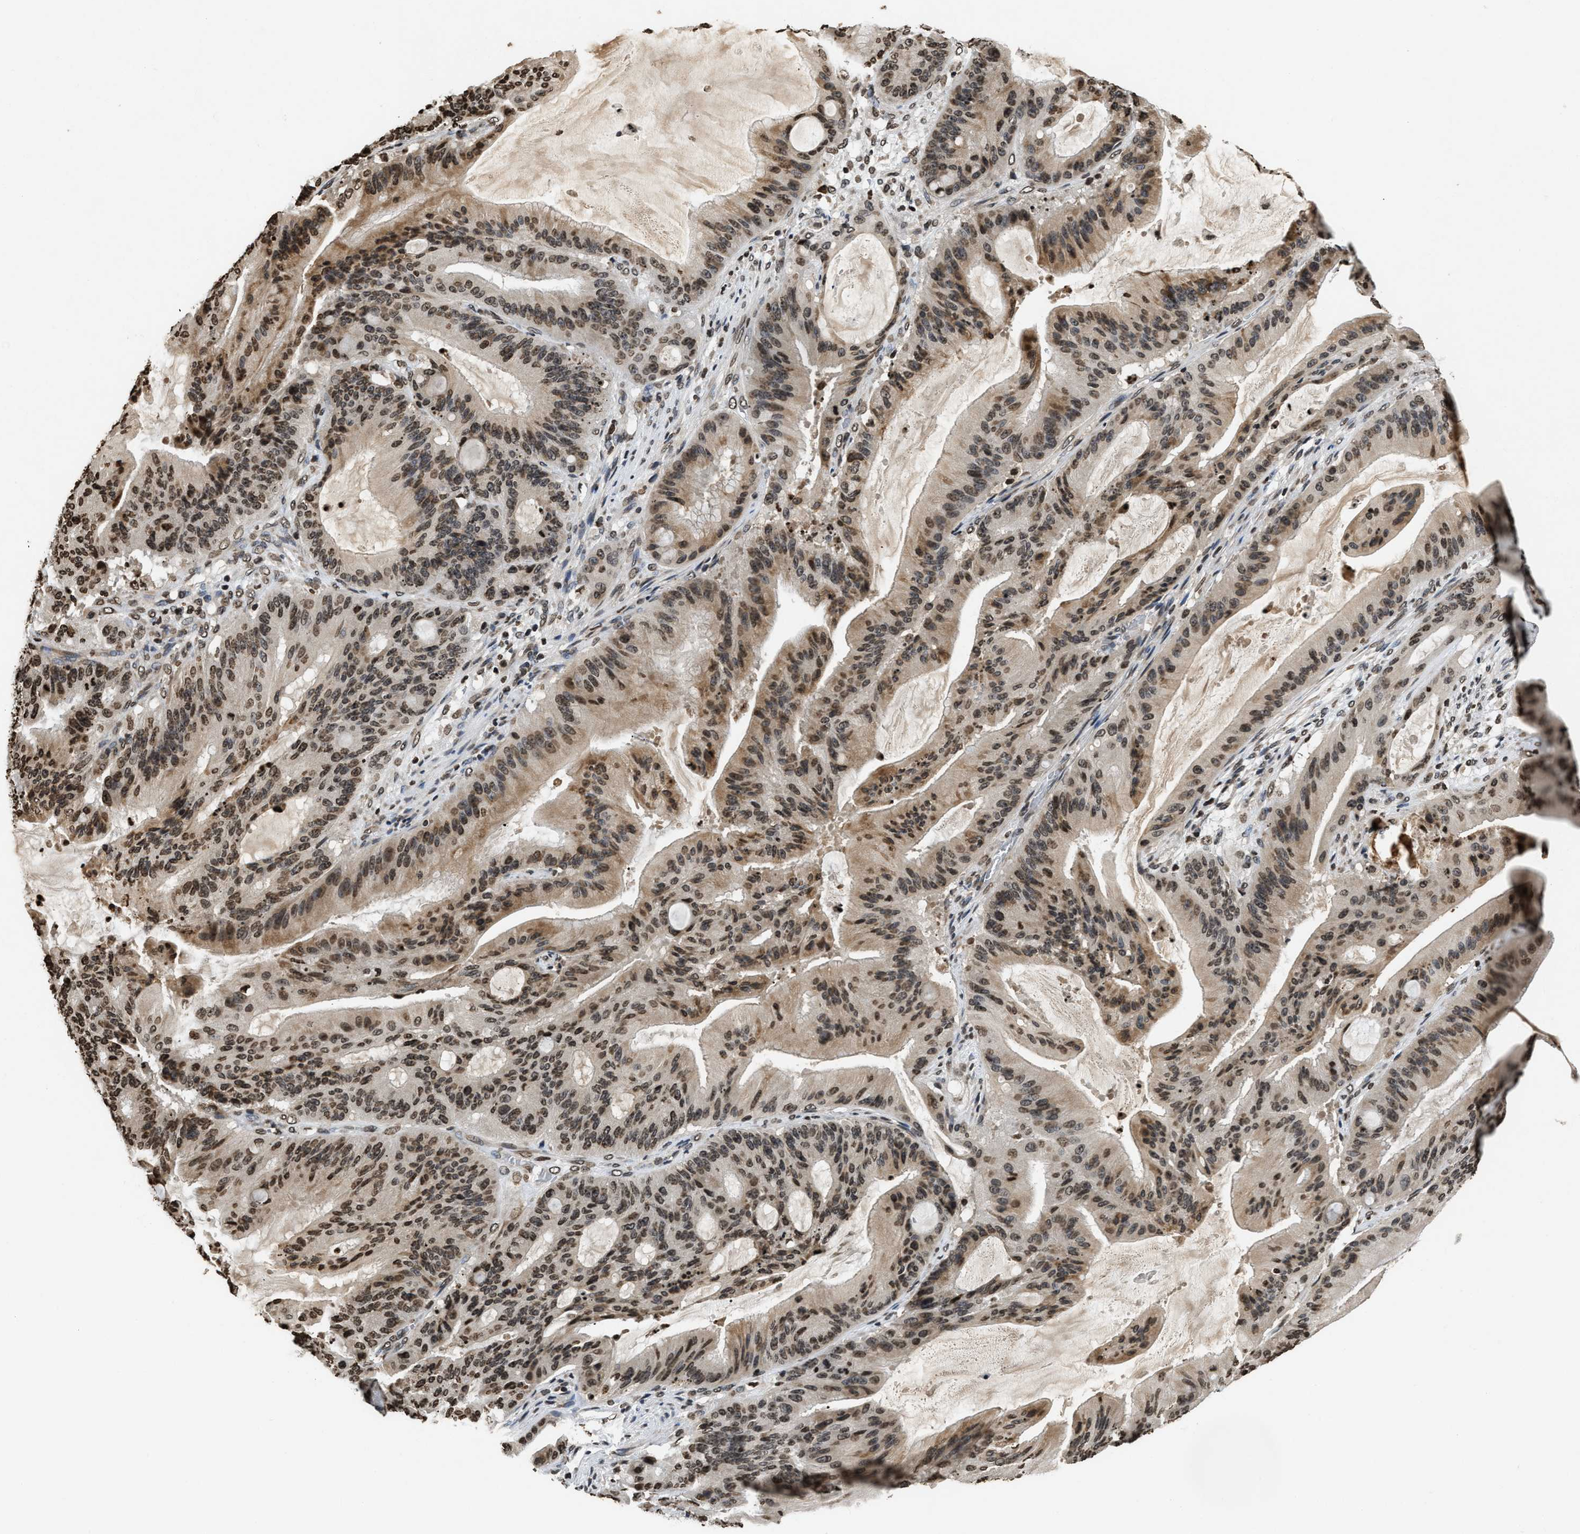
{"staining": {"intensity": "weak", "quantity": ">75%", "location": "cytoplasmic/membranous,nuclear"}, "tissue": "liver cancer", "cell_type": "Tumor cells", "image_type": "cancer", "snomed": [{"axis": "morphology", "description": "Normal tissue, NOS"}, {"axis": "morphology", "description": "Cholangiocarcinoma"}, {"axis": "topography", "description": "Liver"}, {"axis": "topography", "description": "Peripheral nerve tissue"}], "caption": "Liver cholangiocarcinoma stained for a protein shows weak cytoplasmic/membranous and nuclear positivity in tumor cells.", "gene": "DNASE1L3", "patient": {"sex": "female", "age": 73}}